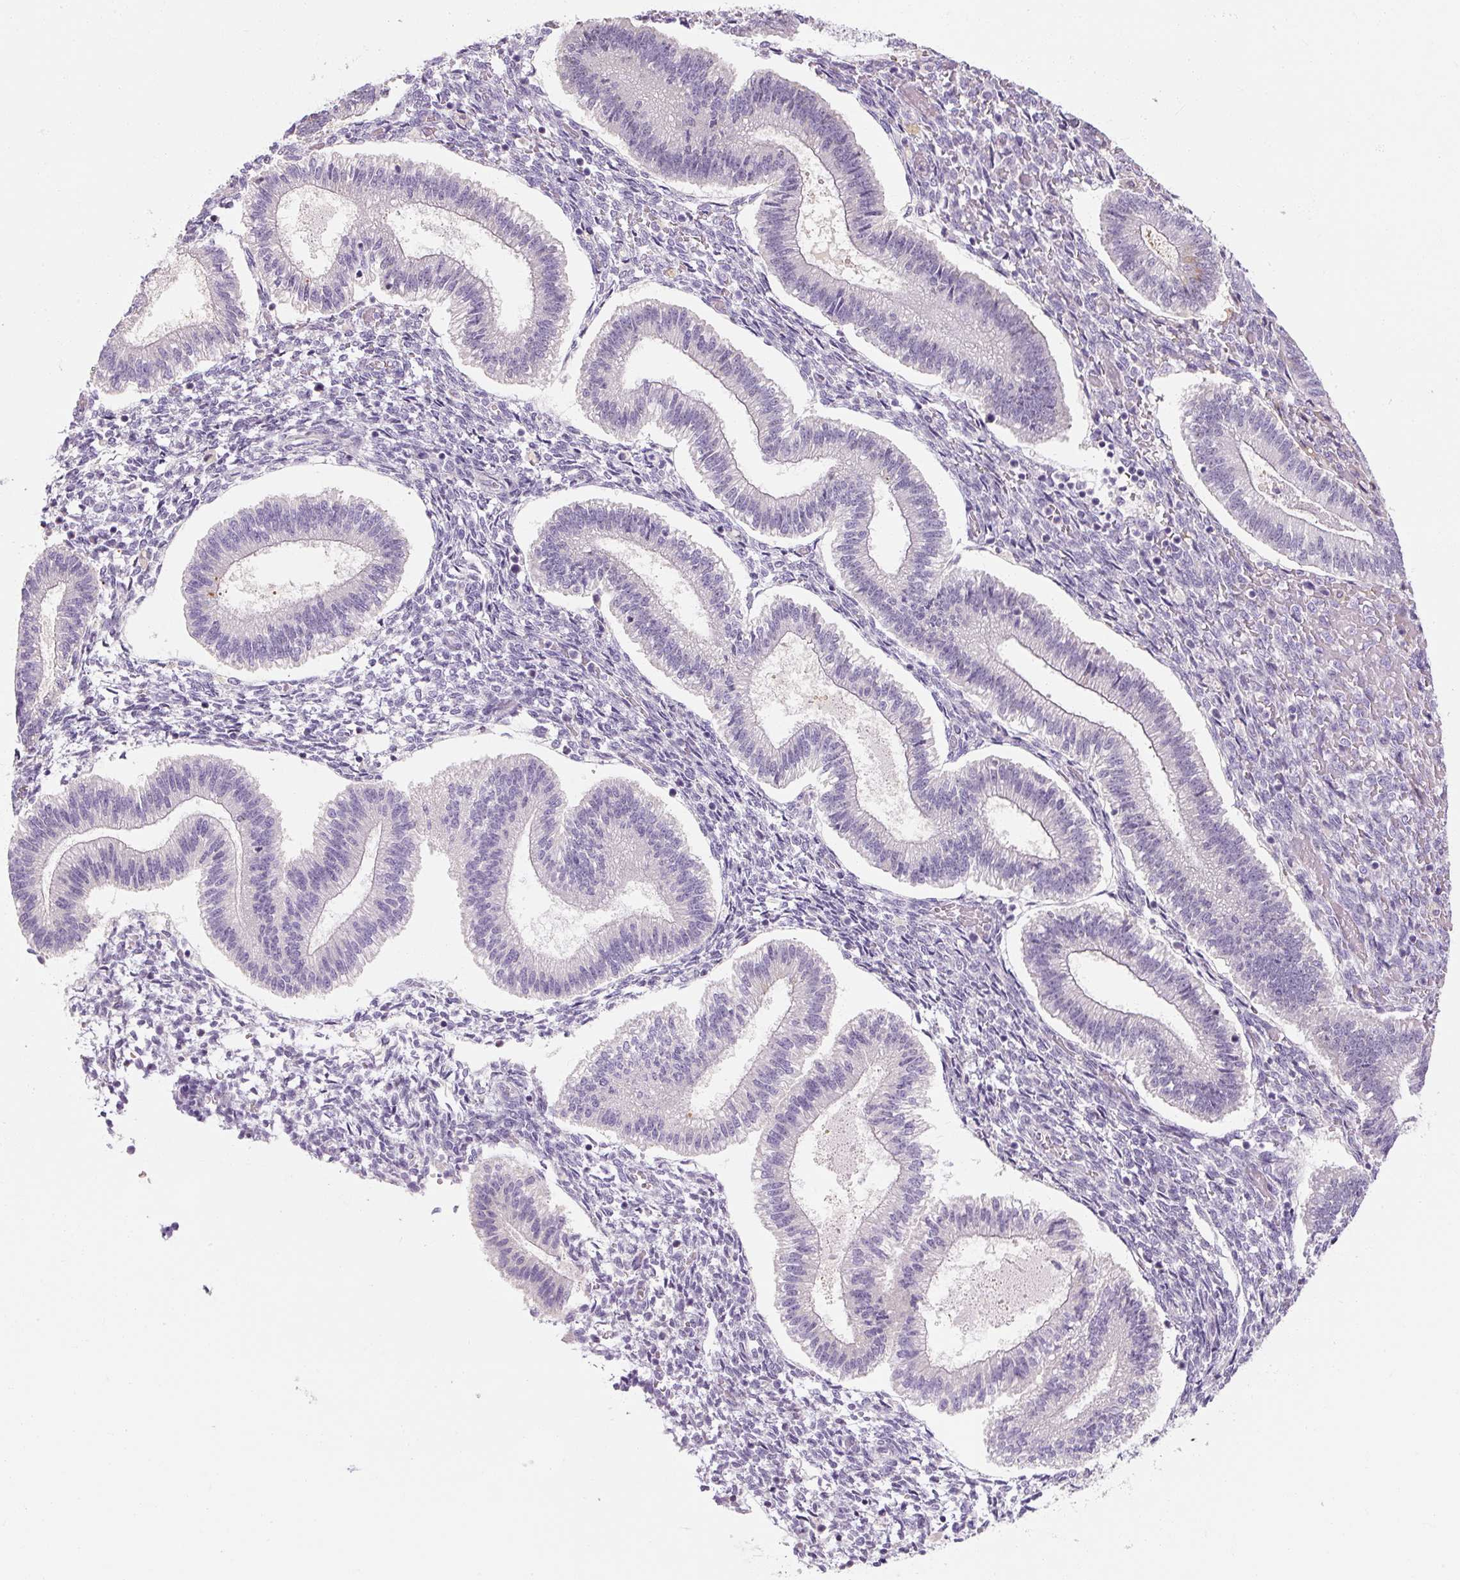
{"staining": {"intensity": "negative", "quantity": "none", "location": "none"}, "tissue": "endometrium", "cell_type": "Cells in endometrial stroma", "image_type": "normal", "snomed": [{"axis": "morphology", "description": "Normal tissue, NOS"}, {"axis": "topography", "description": "Endometrium"}], "caption": "This image is of normal endometrium stained with immunohistochemistry (IHC) to label a protein in brown with the nuclei are counter-stained blue. There is no expression in cells in endometrial stroma.", "gene": "NFE2L3", "patient": {"sex": "female", "age": 25}}